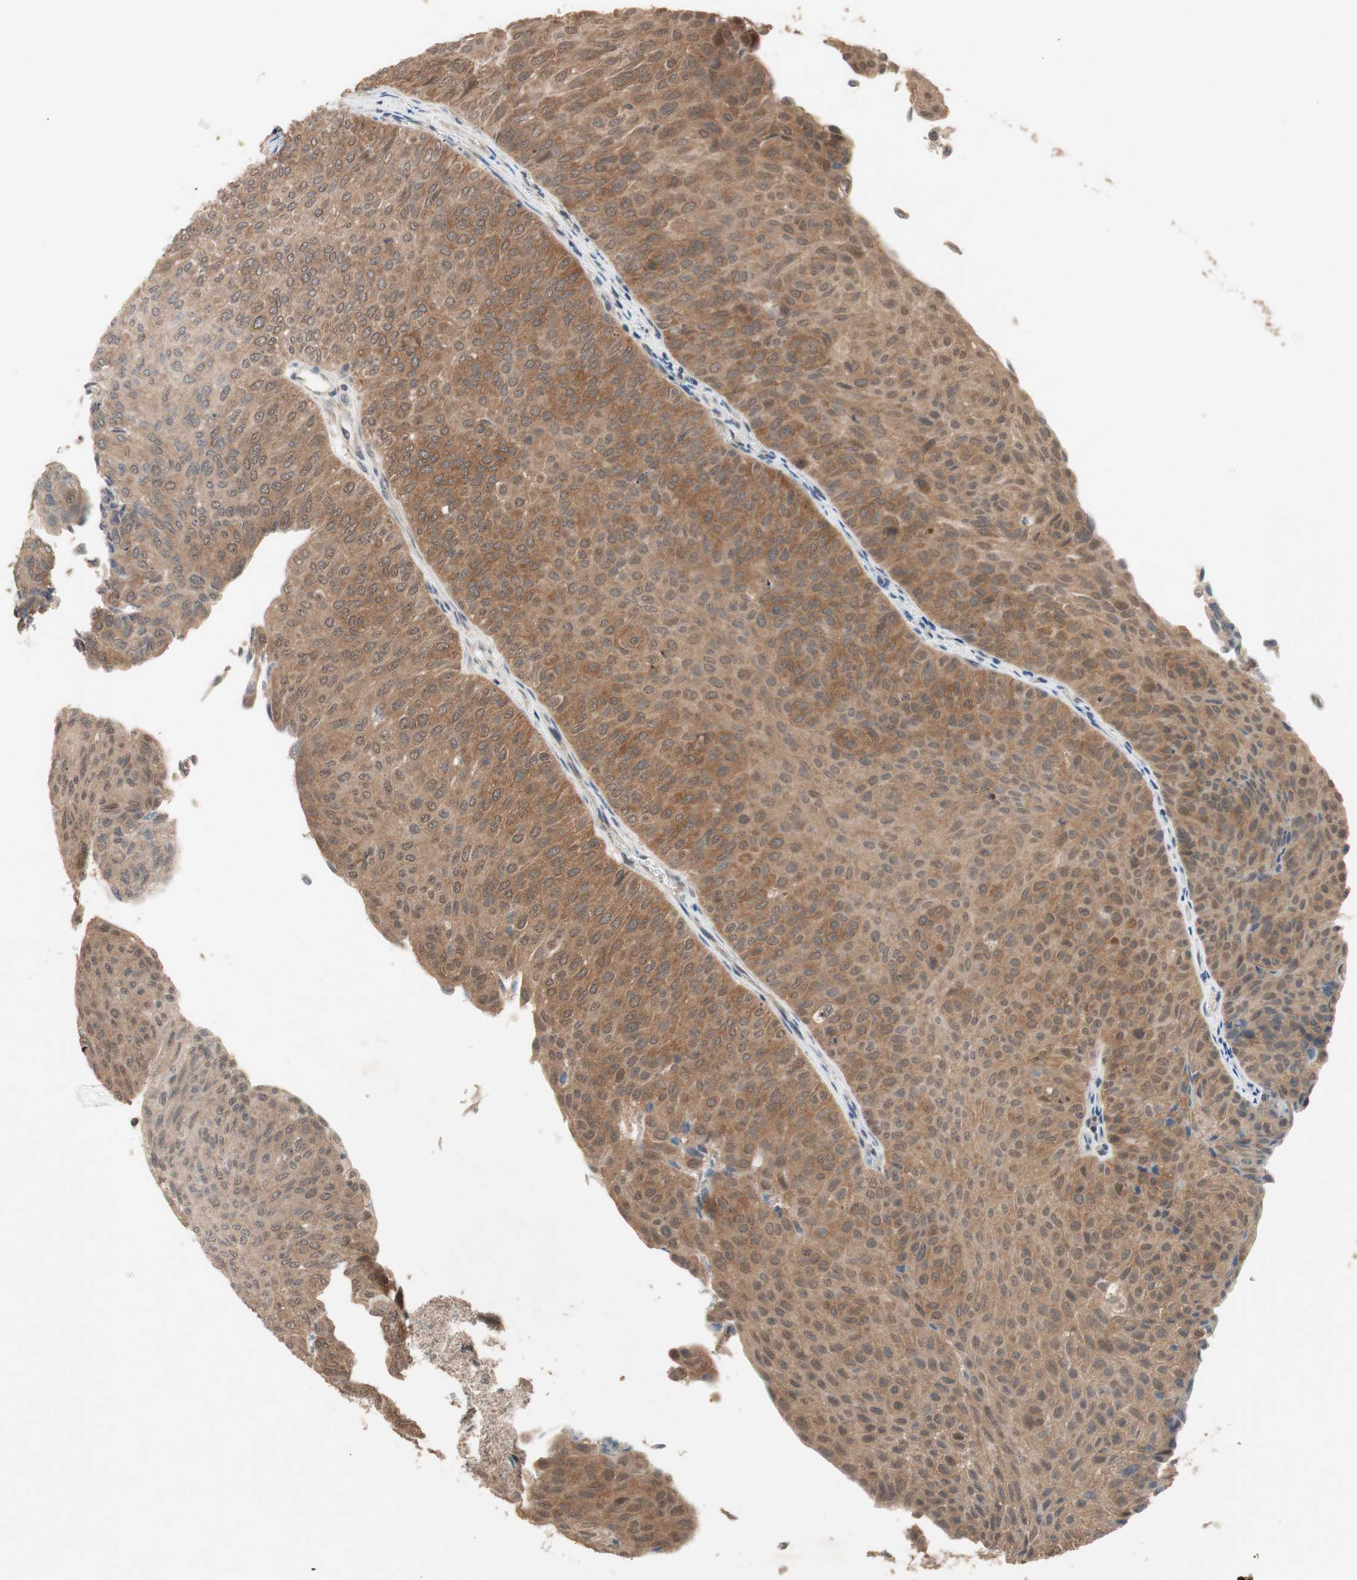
{"staining": {"intensity": "moderate", "quantity": ">75%", "location": "cytoplasmic/membranous"}, "tissue": "urothelial cancer", "cell_type": "Tumor cells", "image_type": "cancer", "snomed": [{"axis": "morphology", "description": "Urothelial carcinoma, Low grade"}, {"axis": "topography", "description": "Urinary bladder"}], "caption": "Human urothelial carcinoma (low-grade) stained with a brown dye reveals moderate cytoplasmic/membranous positive staining in approximately >75% of tumor cells.", "gene": "GART", "patient": {"sex": "male", "age": 78}}